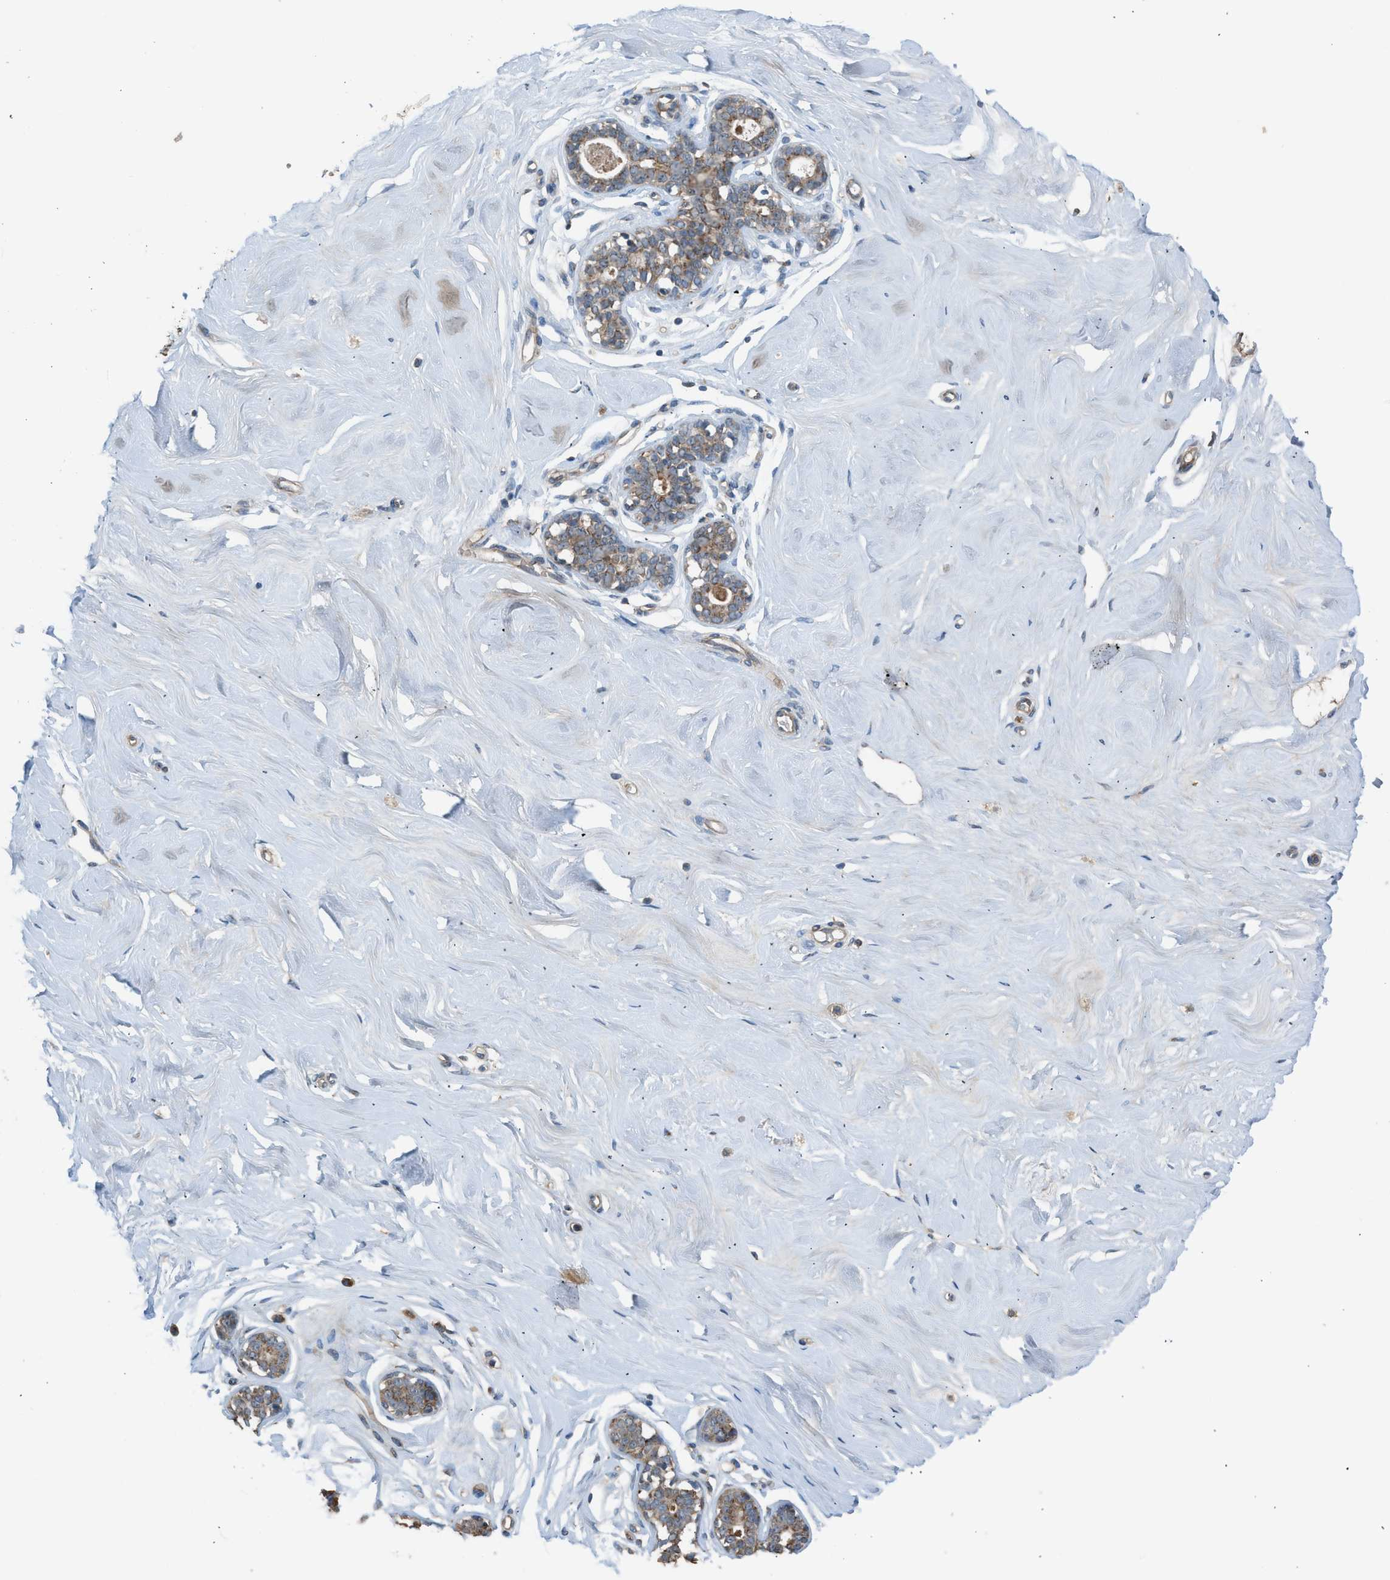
{"staining": {"intensity": "weak", "quantity": ">75%", "location": "cytoplasmic/membranous"}, "tissue": "breast", "cell_type": "Adipocytes", "image_type": "normal", "snomed": [{"axis": "morphology", "description": "Normal tissue, NOS"}, {"axis": "topography", "description": "Breast"}], "caption": "Approximately >75% of adipocytes in normal human breast display weak cytoplasmic/membranous protein positivity as visualized by brown immunohistochemical staining.", "gene": "STARD3", "patient": {"sex": "female", "age": 23}}